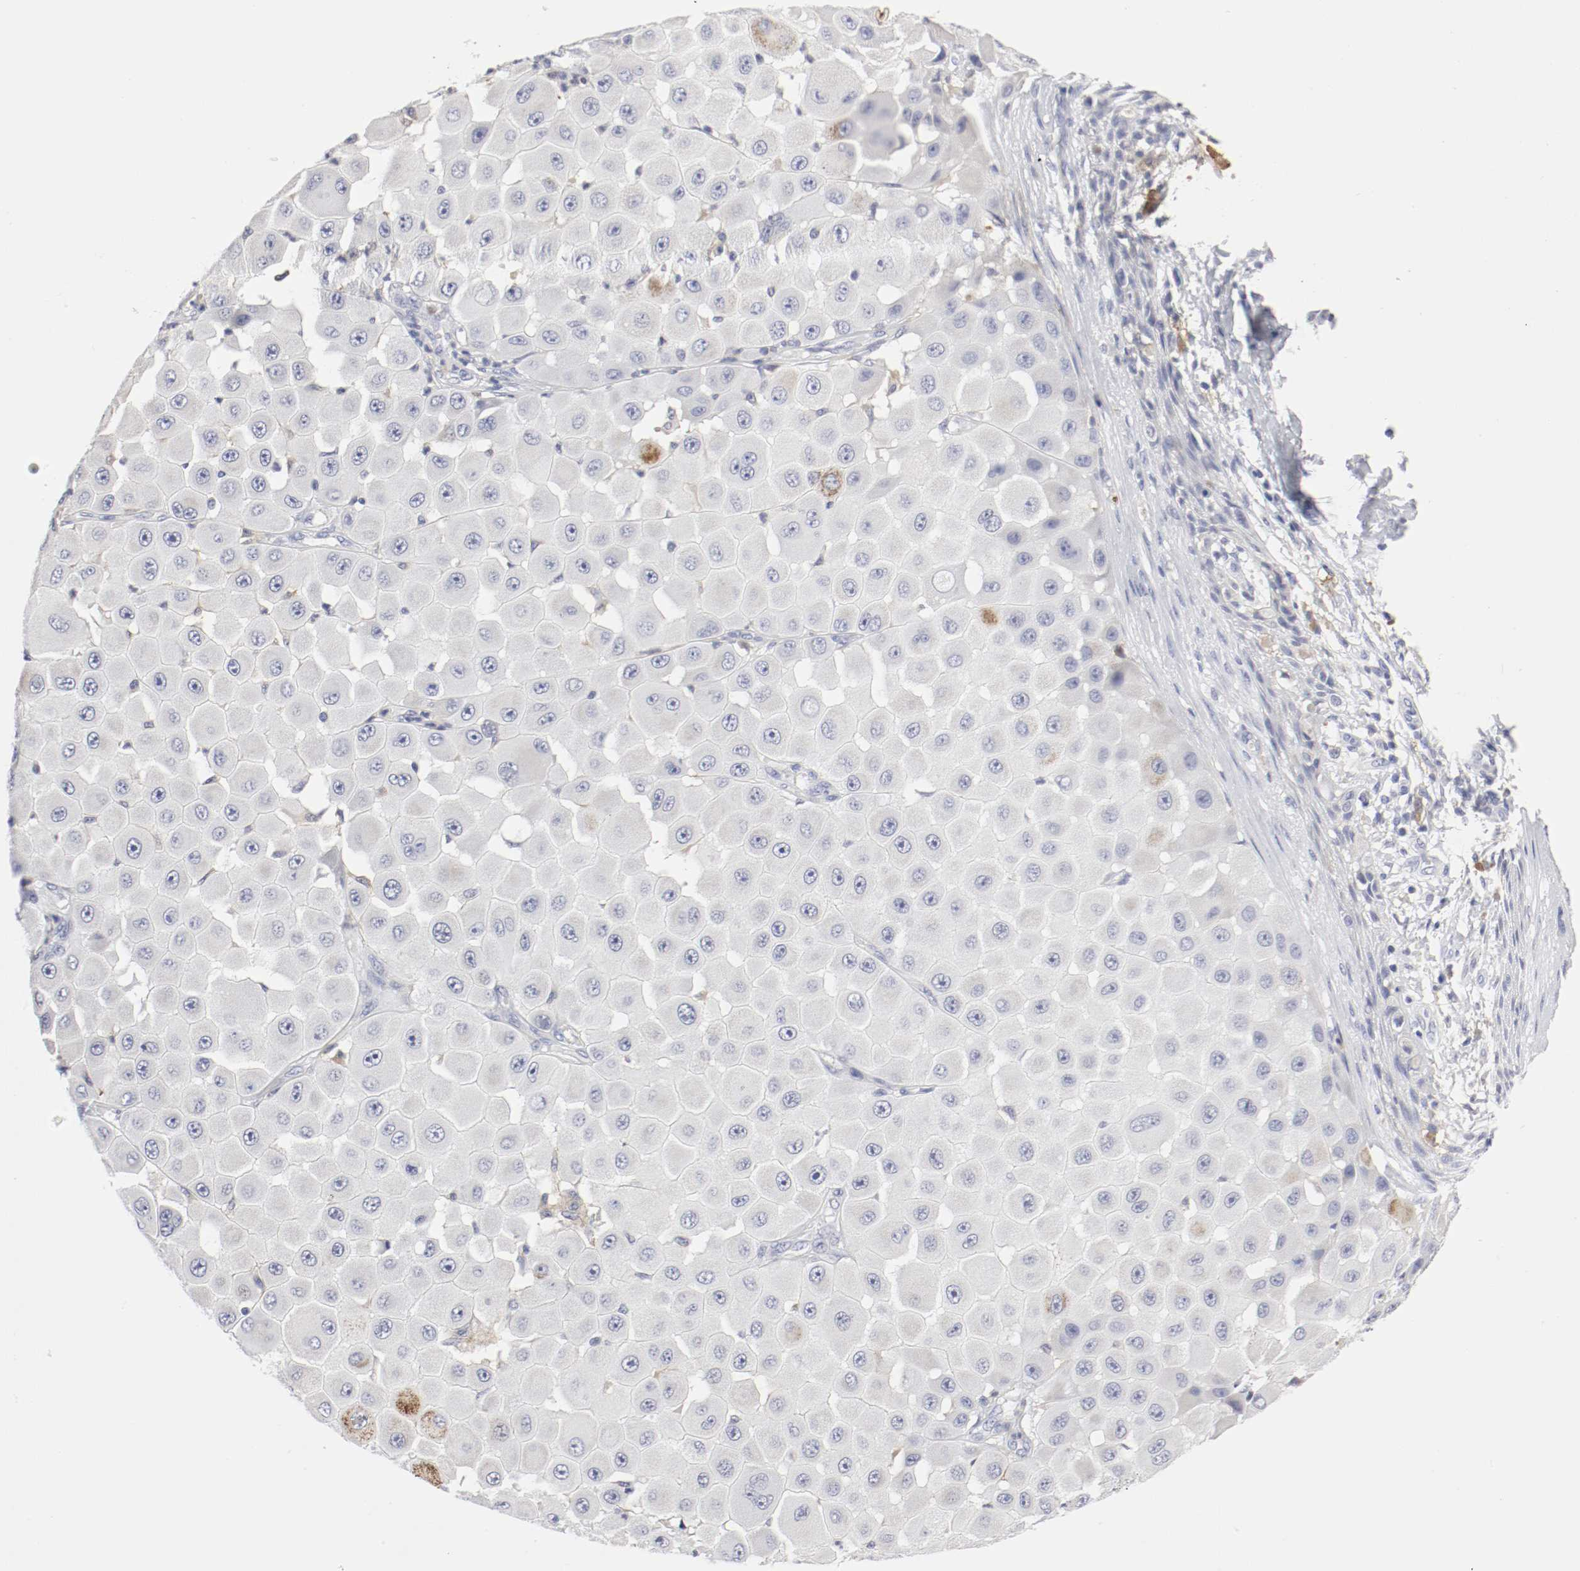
{"staining": {"intensity": "moderate", "quantity": "<25%", "location": "cytoplasmic/membranous"}, "tissue": "melanoma", "cell_type": "Tumor cells", "image_type": "cancer", "snomed": [{"axis": "morphology", "description": "Malignant melanoma, NOS"}, {"axis": "topography", "description": "Skin"}], "caption": "Tumor cells reveal low levels of moderate cytoplasmic/membranous positivity in approximately <25% of cells in malignant melanoma.", "gene": "ITGAX", "patient": {"sex": "female", "age": 81}}